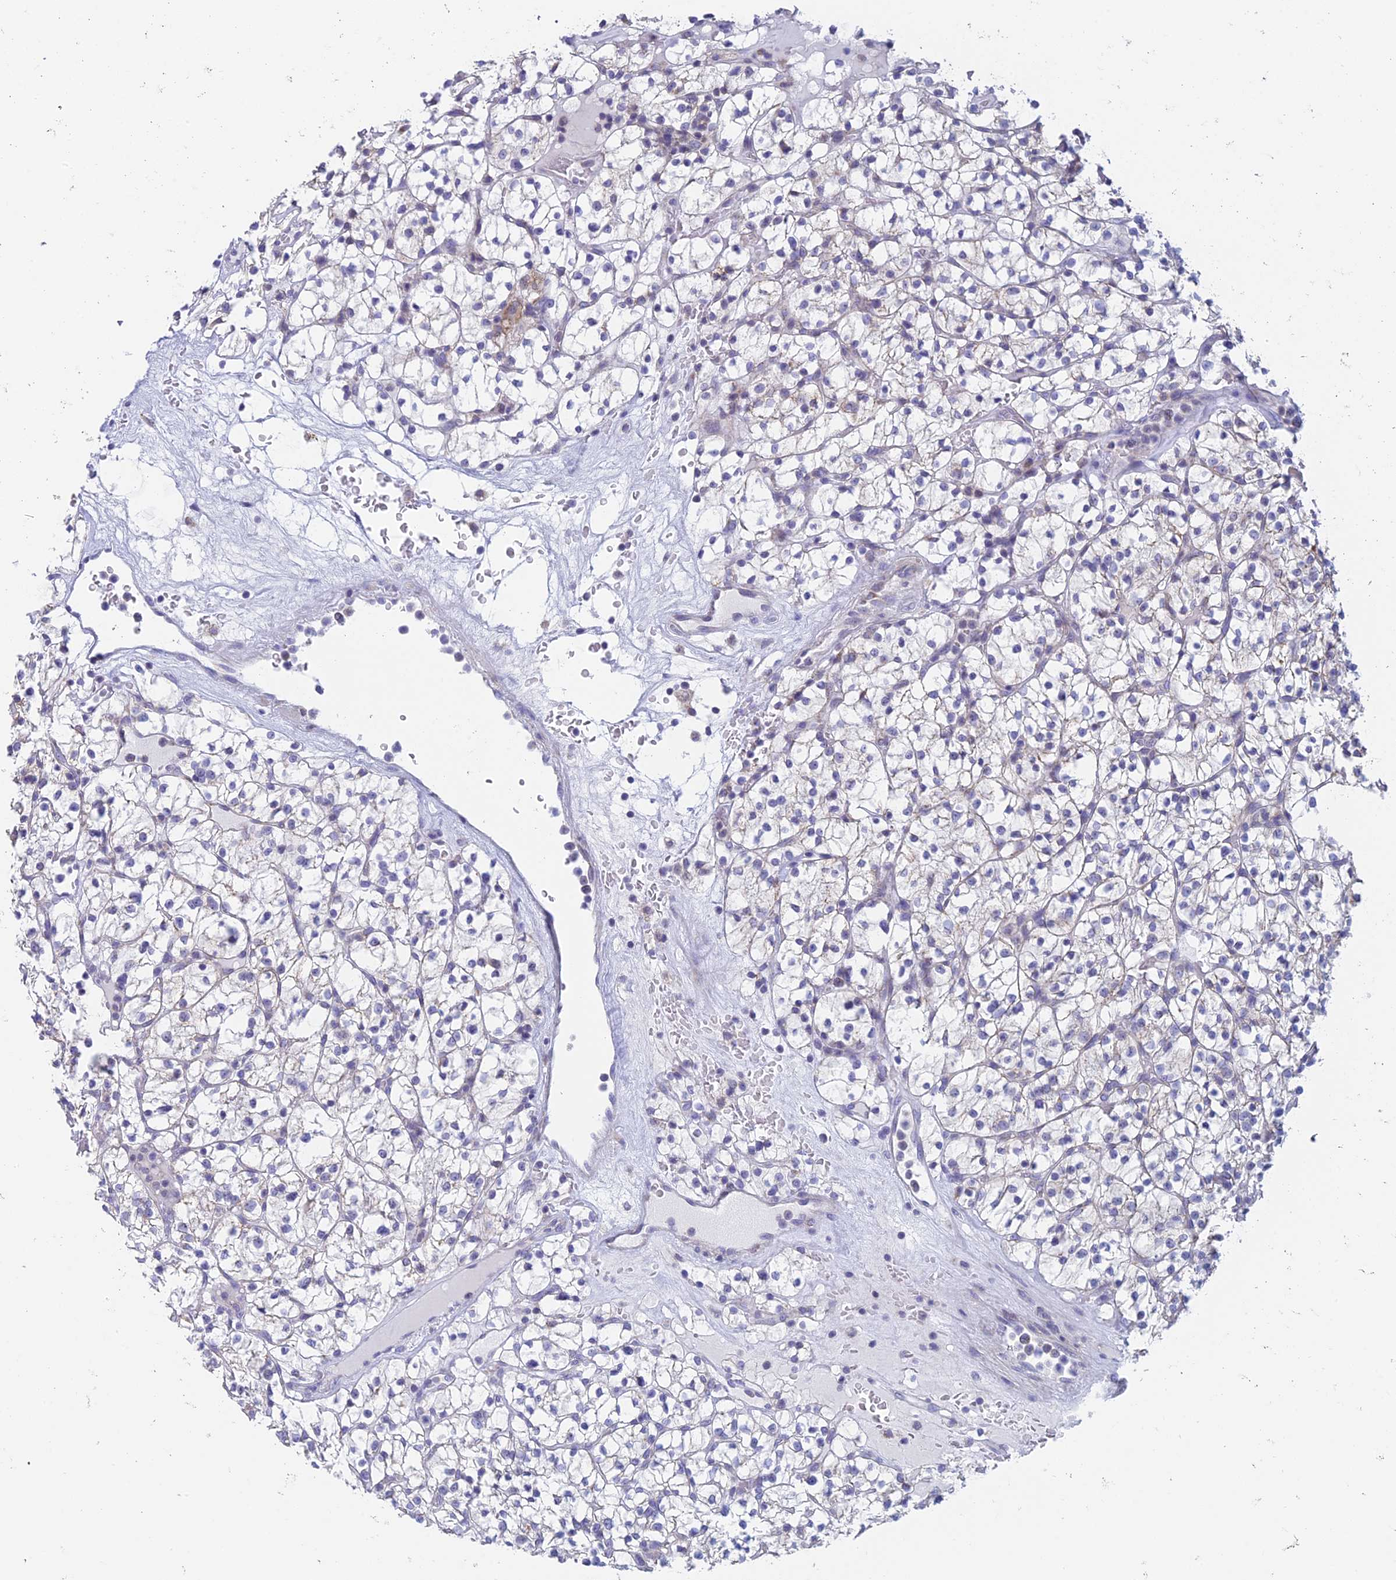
{"staining": {"intensity": "negative", "quantity": "none", "location": "none"}, "tissue": "renal cancer", "cell_type": "Tumor cells", "image_type": "cancer", "snomed": [{"axis": "morphology", "description": "Adenocarcinoma, NOS"}, {"axis": "topography", "description": "Kidney"}], "caption": "This is an immunohistochemistry image of human renal cancer. There is no expression in tumor cells.", "gene": "REXO5", "patient": {"sex": "female", "age": 64}}